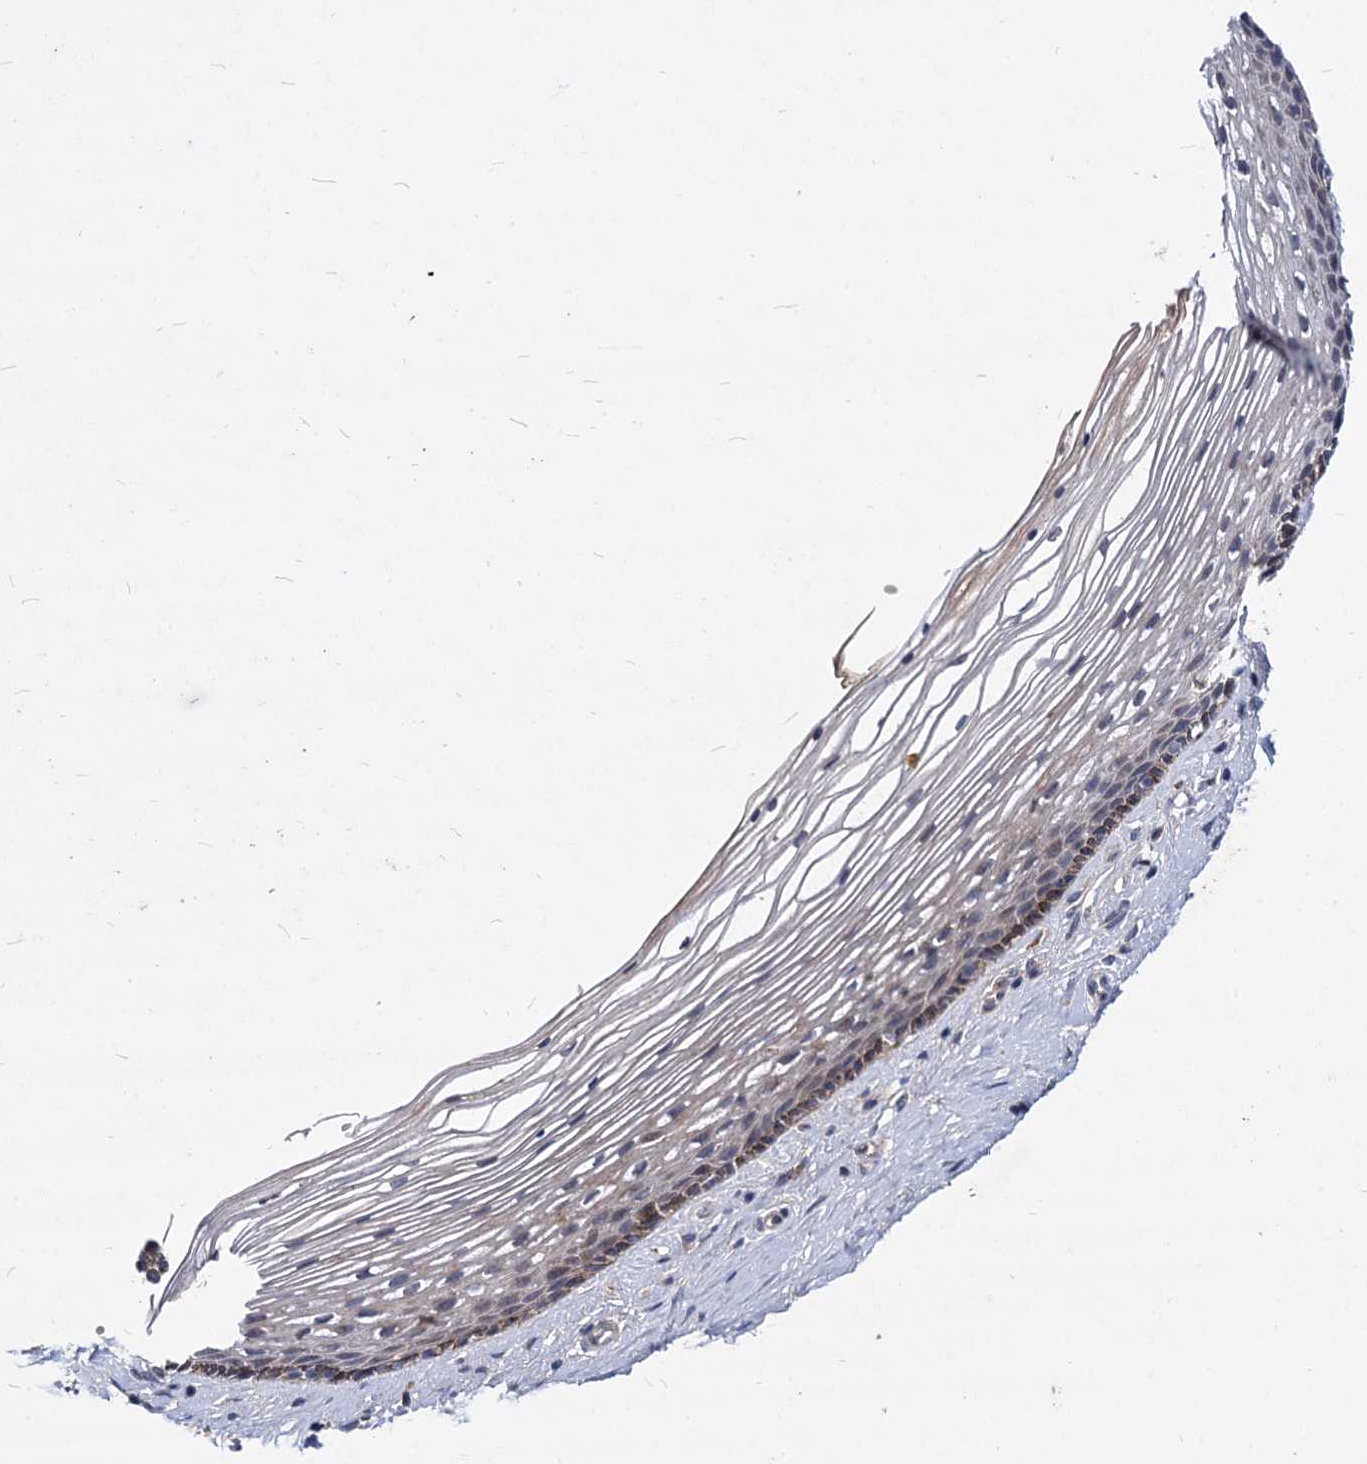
{"staining": {"intensity": "moderate", "quantity": "<25%", "location": "cytoplasmic/membranous"}, "tissue": "vagina", "cell_type": "Squamous epithelial cells", "image_type": "normal", "snomed": [{"axis": "morphology", "description": "Normal tissue, NOS"}, {"axis": "topography", "description": "Vagina"}], "caption": "This image exhibits benign vagina stained with immunohistochemistry to label a protein in brown. The cytoplasmic/membranous of squamous epithelial cells show moderate positivity for the protein. Nuclei are counter-stained blue.", "gene": "C11orf86", "patient": {"sex": "female", "age": 46}}